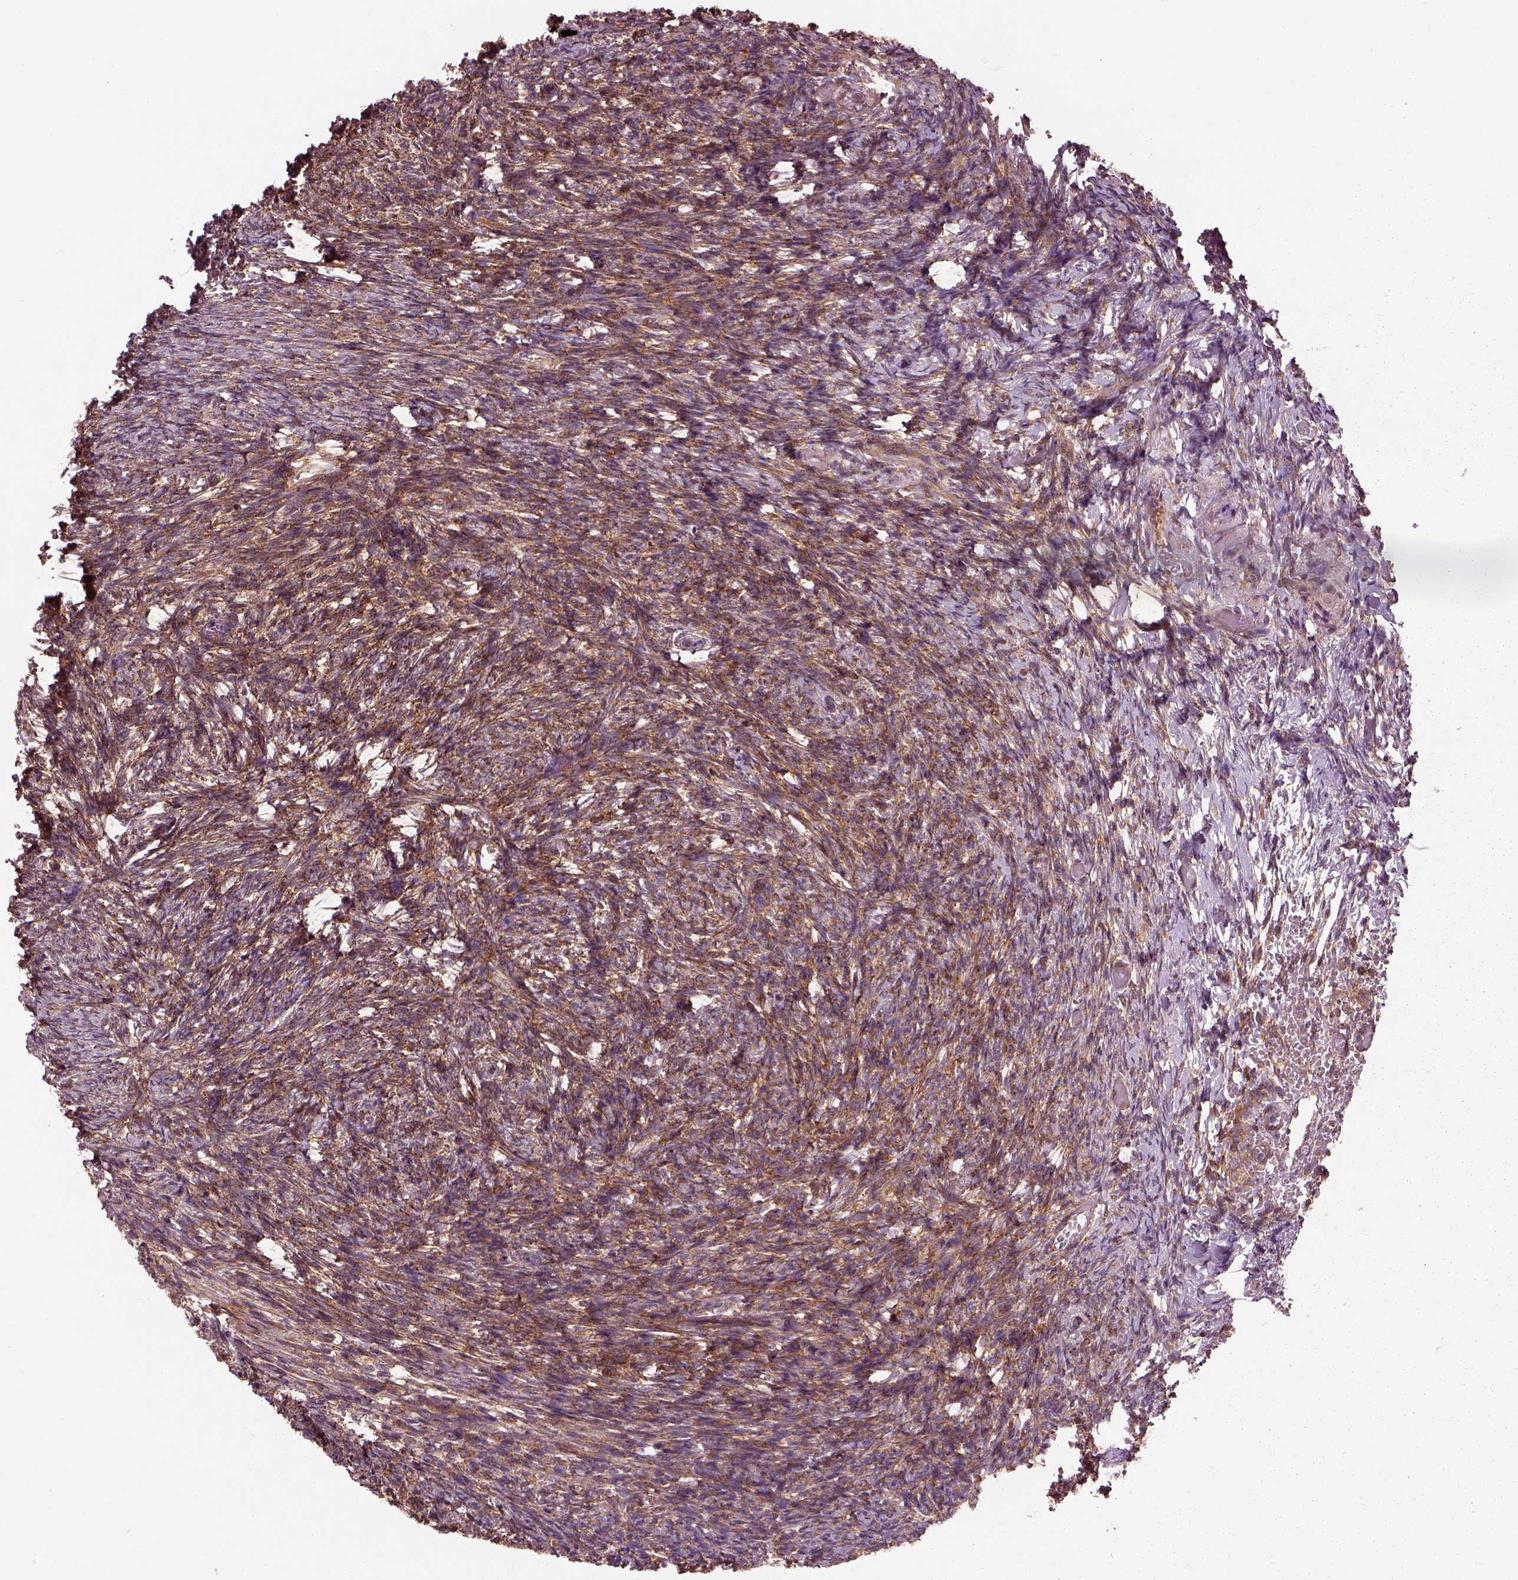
{"staining": {"intensity": "moderate", "quantity": "25%-75%", "location": "cytoplasmic/membranous"}, "tissue": "ovary", "cell_type": "Ovarian stroma cells", "image_type": "normal", "snomed": [{"axis": "morphology", "description": "Normal tissue, NOS"}, {"axis": "topography", "description": "Ovary"}], "caption": "Moderate cytoplasmic/membranous protein positivity is present in approximately 25%-75% of ovarian stroma cells in ovary. Ihc stains the protein in brown and the nuclei are stained blue.", "gene": "LSM14A", "patient": {"sex": "female", "age": 72}}